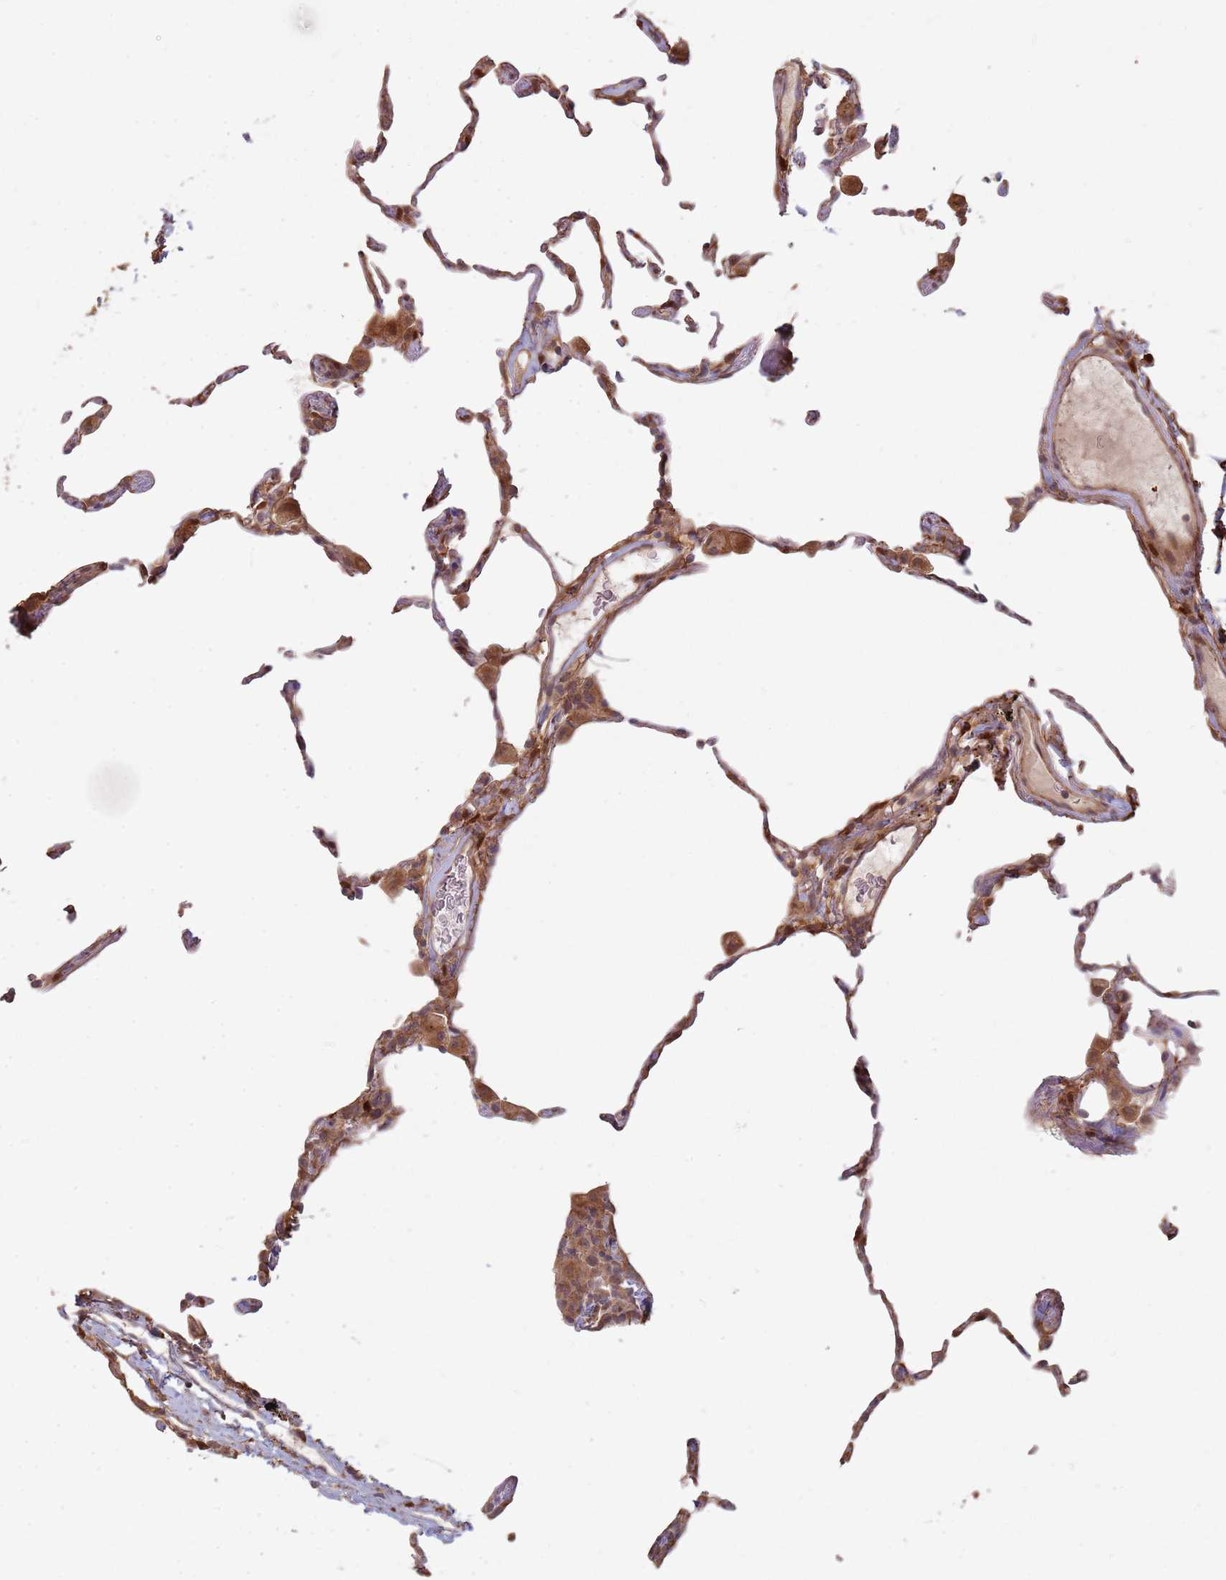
{"staining": {"intensity": "moderate", "quantity": ">75%", "location": "cytoplasmic/membranous"}, "tissue": "lung", "cell_type": "Alveolar cells", "image_type": "normal", "snomed": [{"axis": "morphology", "description": "Normal tissue, NOS"}, {"axis": "topography", "description": "Lung"}], "caption": "High-power microscopy captured an immunohistochemistry (IHC) image of benign lung, revealing moderate cytoplasmic/membranous staining in about >75% of alveolar cells.", "gene": "MPEG1", "patient": {"sex": "female", "age": 57}}